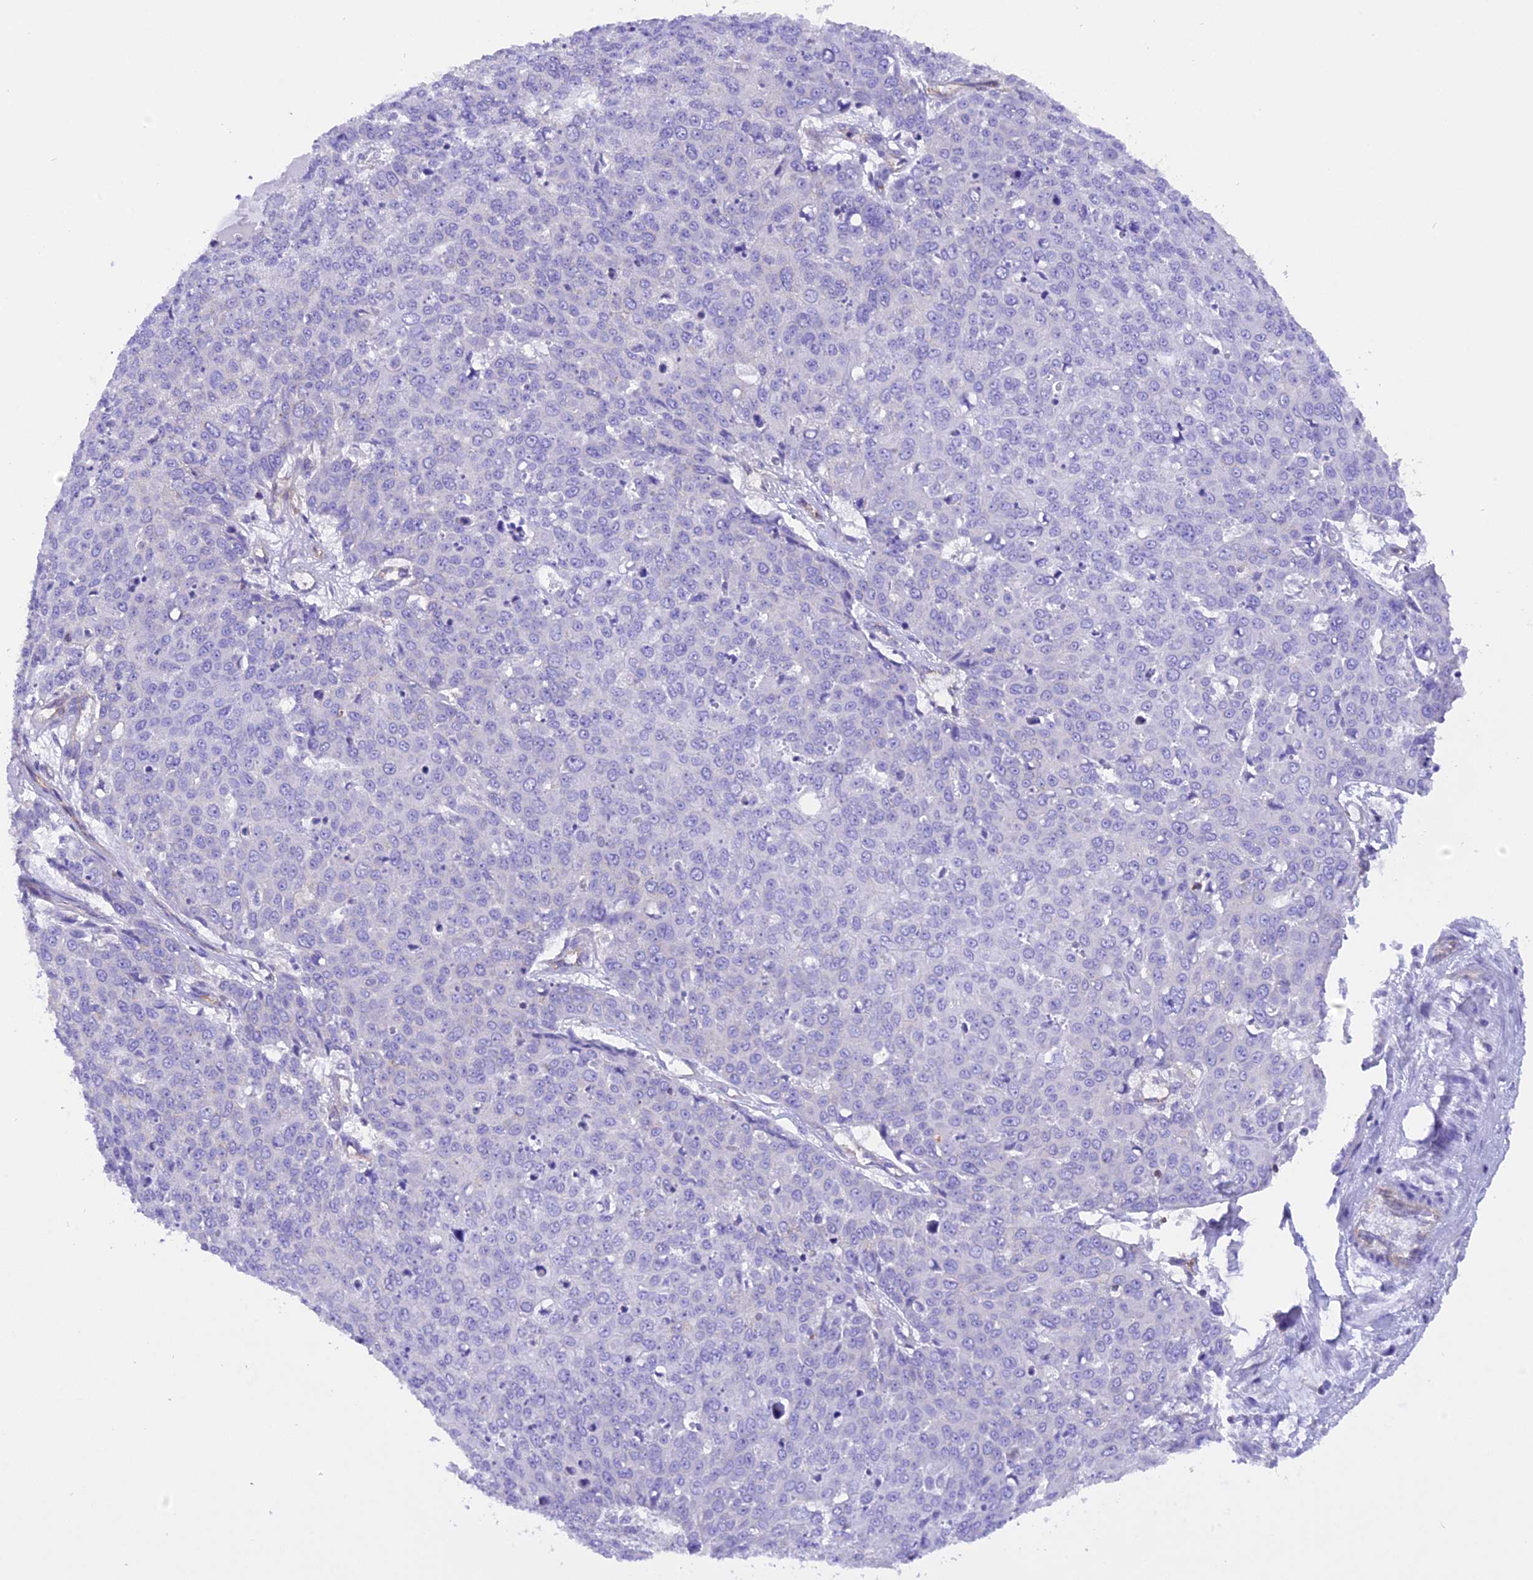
{"staining": {"intensity": "negative", "quantity": "none", "location": "none"}, "tissue": "skin cancer", "cell_type": "Tumor cells", "image_type": "cancer", "snomed": [{"axis": "morphology", "description": "Squamous cell carcinoma, NOS"}, {"axis": "topography", "description": "Skin"}], "caption": "This is an immunohistochemistry (IHC) micrograph of skin squamous cell carcinoma. There is no positivity in tumor cells.", "gene": "FAM193A", "patient": {"sex": "male", "age": 71}}